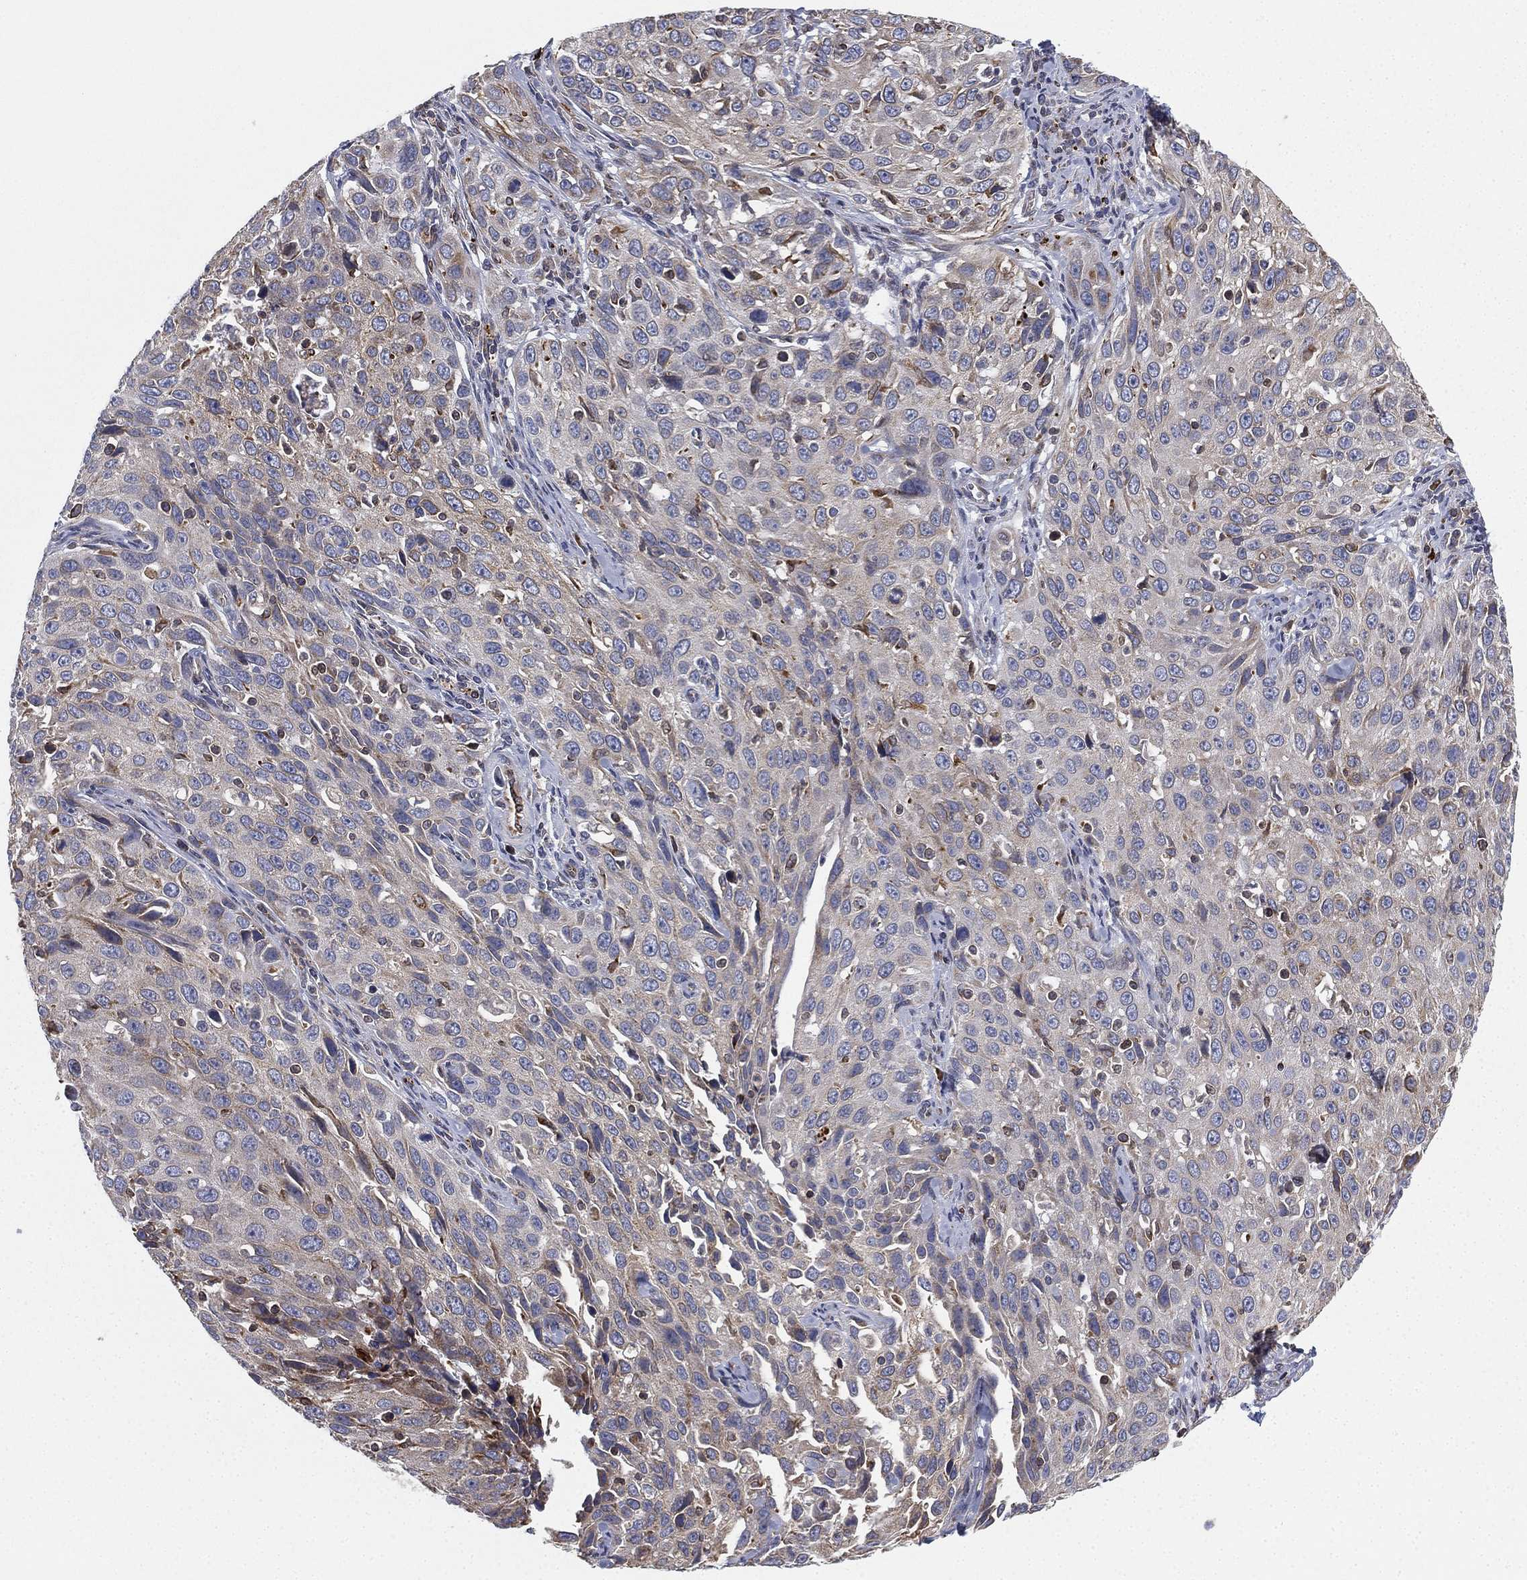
{"staining": {"intensity": "weak", "quantity": ">75%", "location": "cytoplasmic/membranous"}, "tissue": "cervical cancer", "cell_type": "Tumor cells", "image_type": "cancer", "snomed": [{"axis": "morphology", "description": "Squamous cell carcinoma, NOS"}, {"axis": "topography", "description": "Cervix"}], "caption": "Weak cytoplasmic/membranous protein positivity is present in about >75% of tumor cells in squamous cell carcinoma (cervical).", "gene": "CYB5B", "patient": {"sex": "female", "age": 26}}